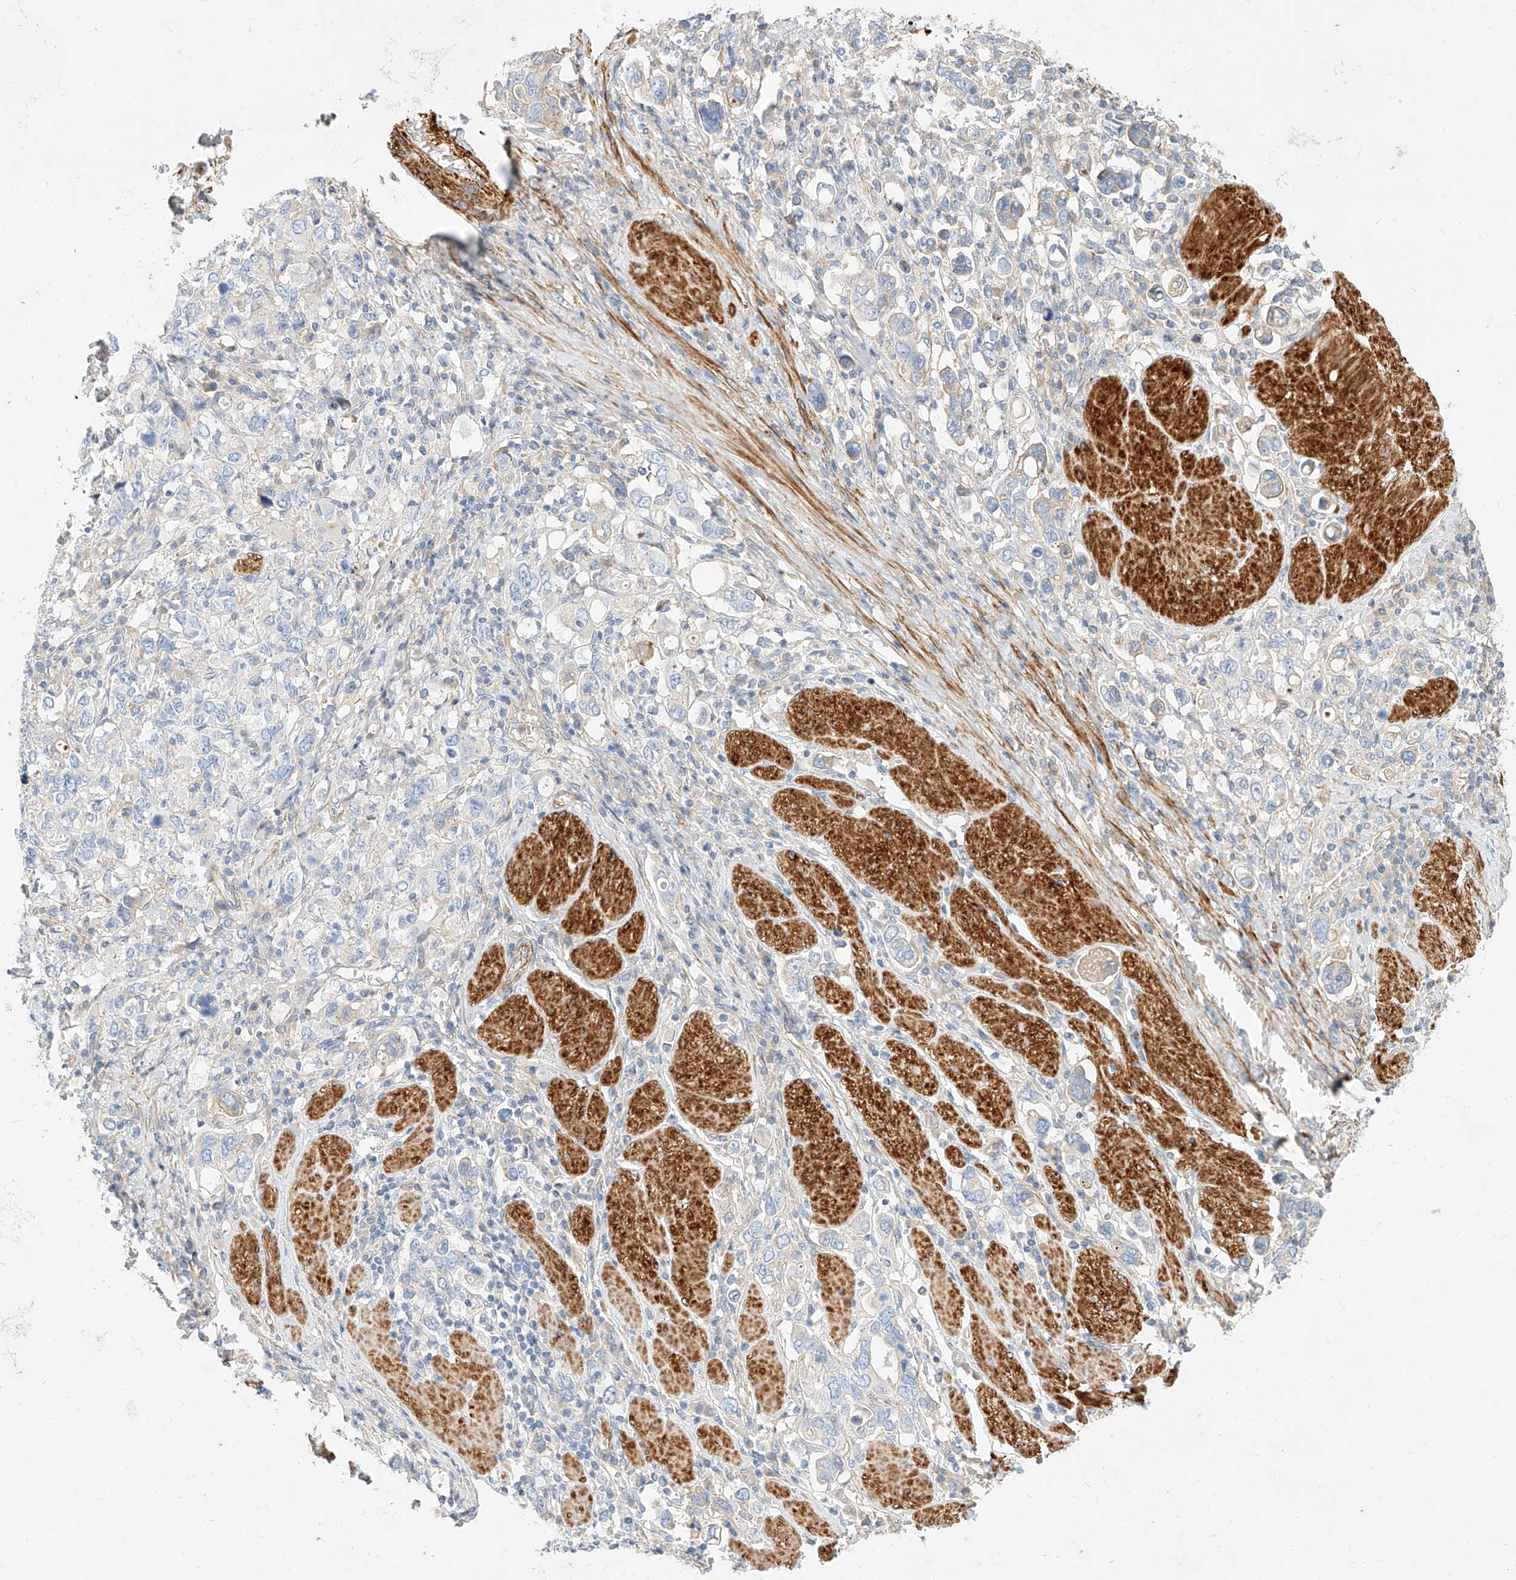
{"staining": {"intensity": "negative", "quantity": "none", "location": "none"}, "tissue": "stomach cancer", "cell_type": "Tumor cells", "image_type": "cancer", "snomed": [{"axis": "morphology", "description": "Adenocarcinoma, NOS"}, {"axis": "topography", "description": "Stomach, upper"}], "caption": "Micrograph shows no significant protein expression in tumor cells of stomach adenocarcinoma. (DAB immunohistochemistry visualized using brightfield microscopy, high magnification).", "gene": "KCNH5", "patient": {"sex": "male", "age": 62}}